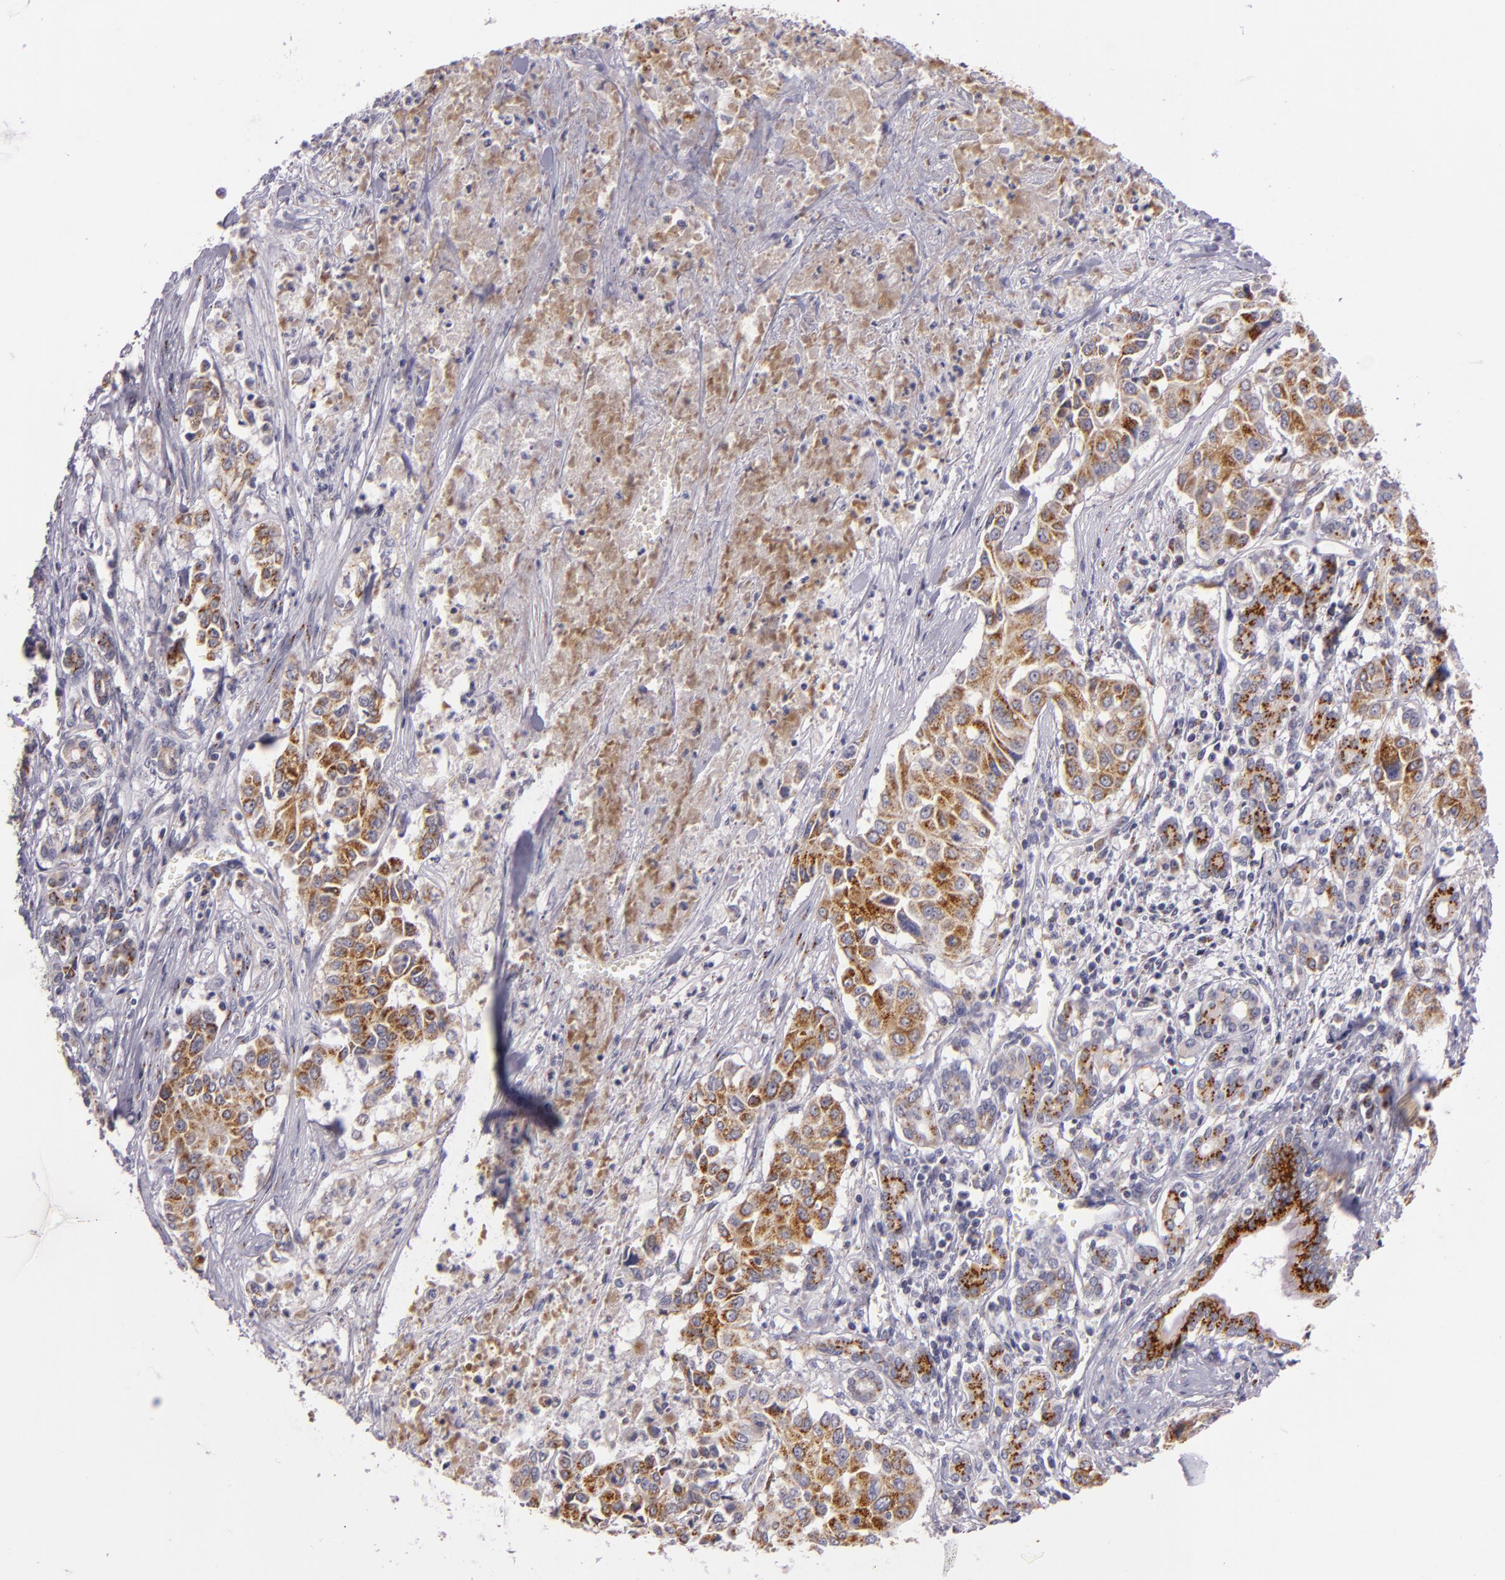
{"staining": {"intensity": "moderate", "quantity": ">75%", "location": "cytoplasmic/membranous"}, "tissue": "pancreatic cancer", "cell_type": "Tumor cells", "image_type": "cancer", "snomed": [{"axis": "morphology", "description": "Adenocarcinoma, NOS"}, {"axis": "topography", "description": "Pancreas"}], "caption": "Immunohistochemical staining of human adenocarcinoma (pancreatic) demonstrates moderate cytoplasmic/membranous protein staining in about >75% of tumor cells. (IHC, brightfield microscopy, high magnification).", "gene": "CILK1", "patient": {"sex": "female", "age": 52}}